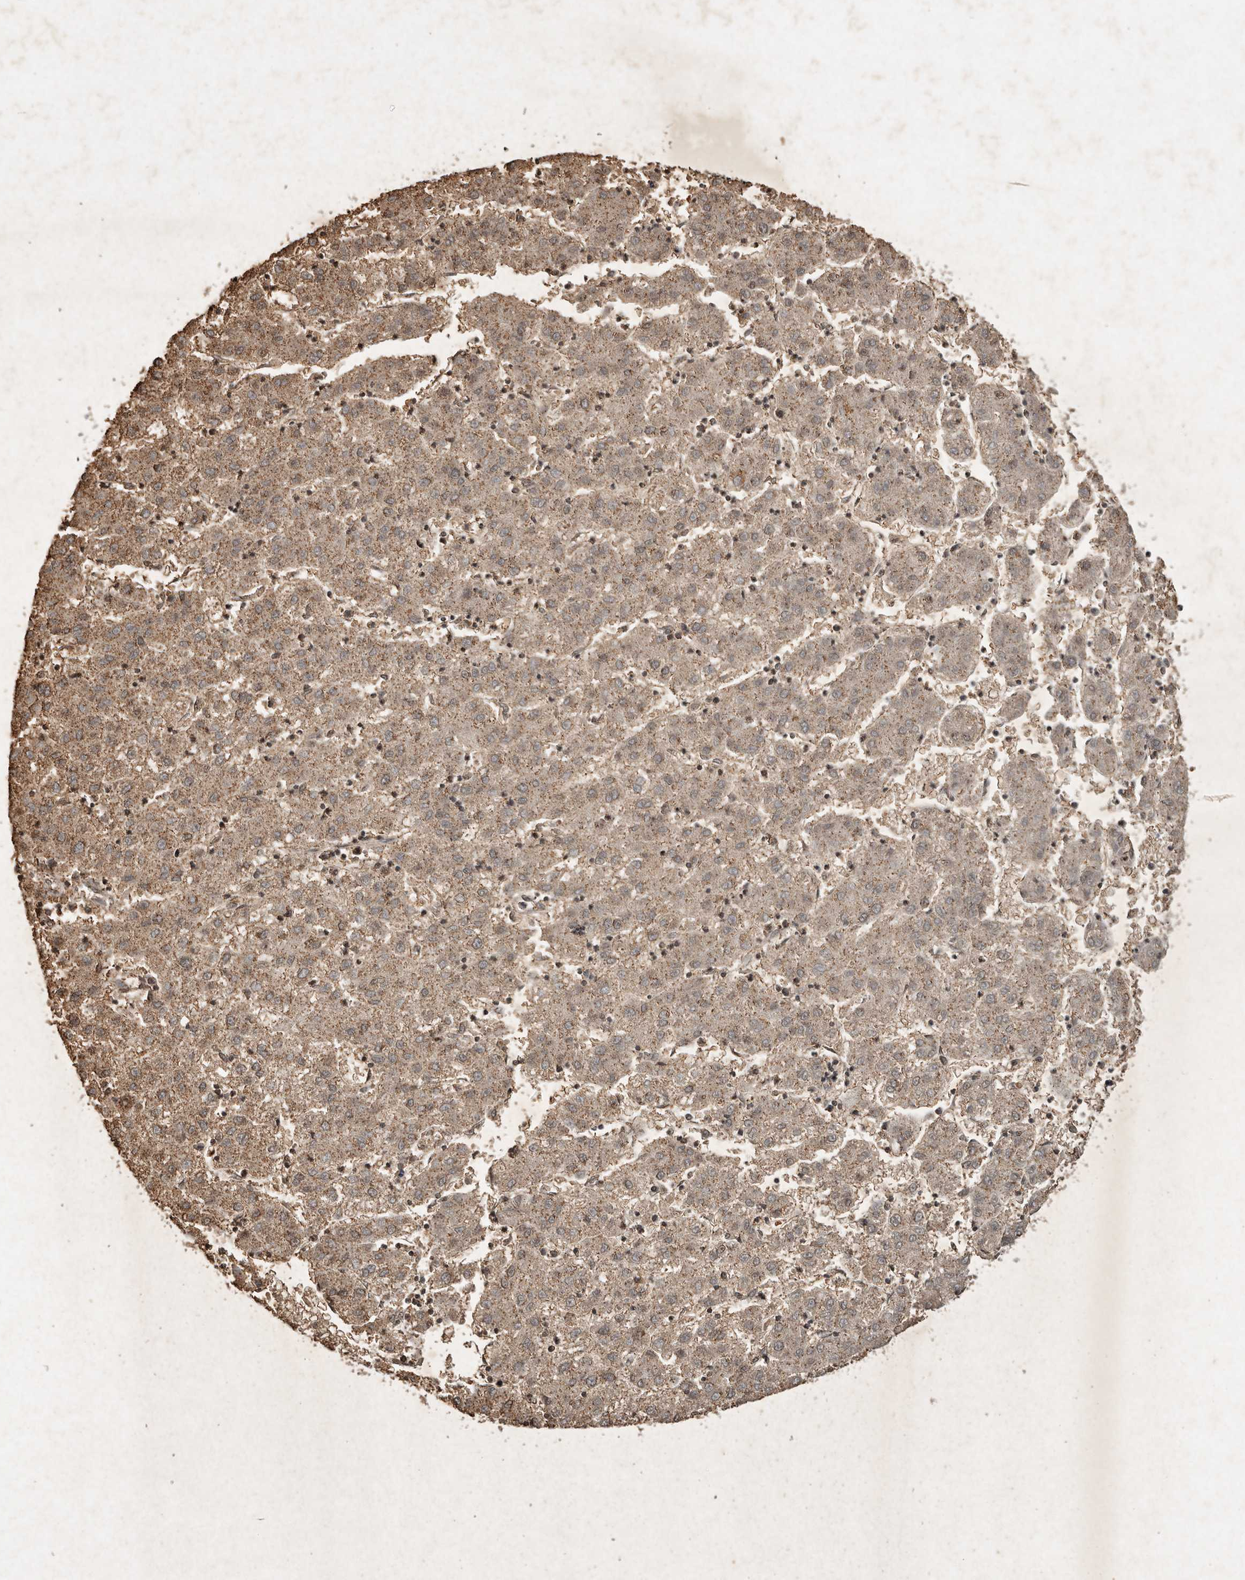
{"staining": {"intensity": "weak", "quantity": ">75%", "location": "cytoplasmic/membranous"}, "tissue": "liver cancer", "cell_type": "Tumor cells", "image_type": "cancer", "snomed": [{"axis": "morphology", "description": "Carcinoma, Hepatocellular, NOS"}, {"axis": "topography", "description": "Liver"}], "caption": "Protein staining of liver hepatocellular carcinoma tissue shows weak cytoplasmic/membranous expression in about >75% of tumor cells.", "gene": "HRK", "patient": {"sex": "male", "age": 72}}